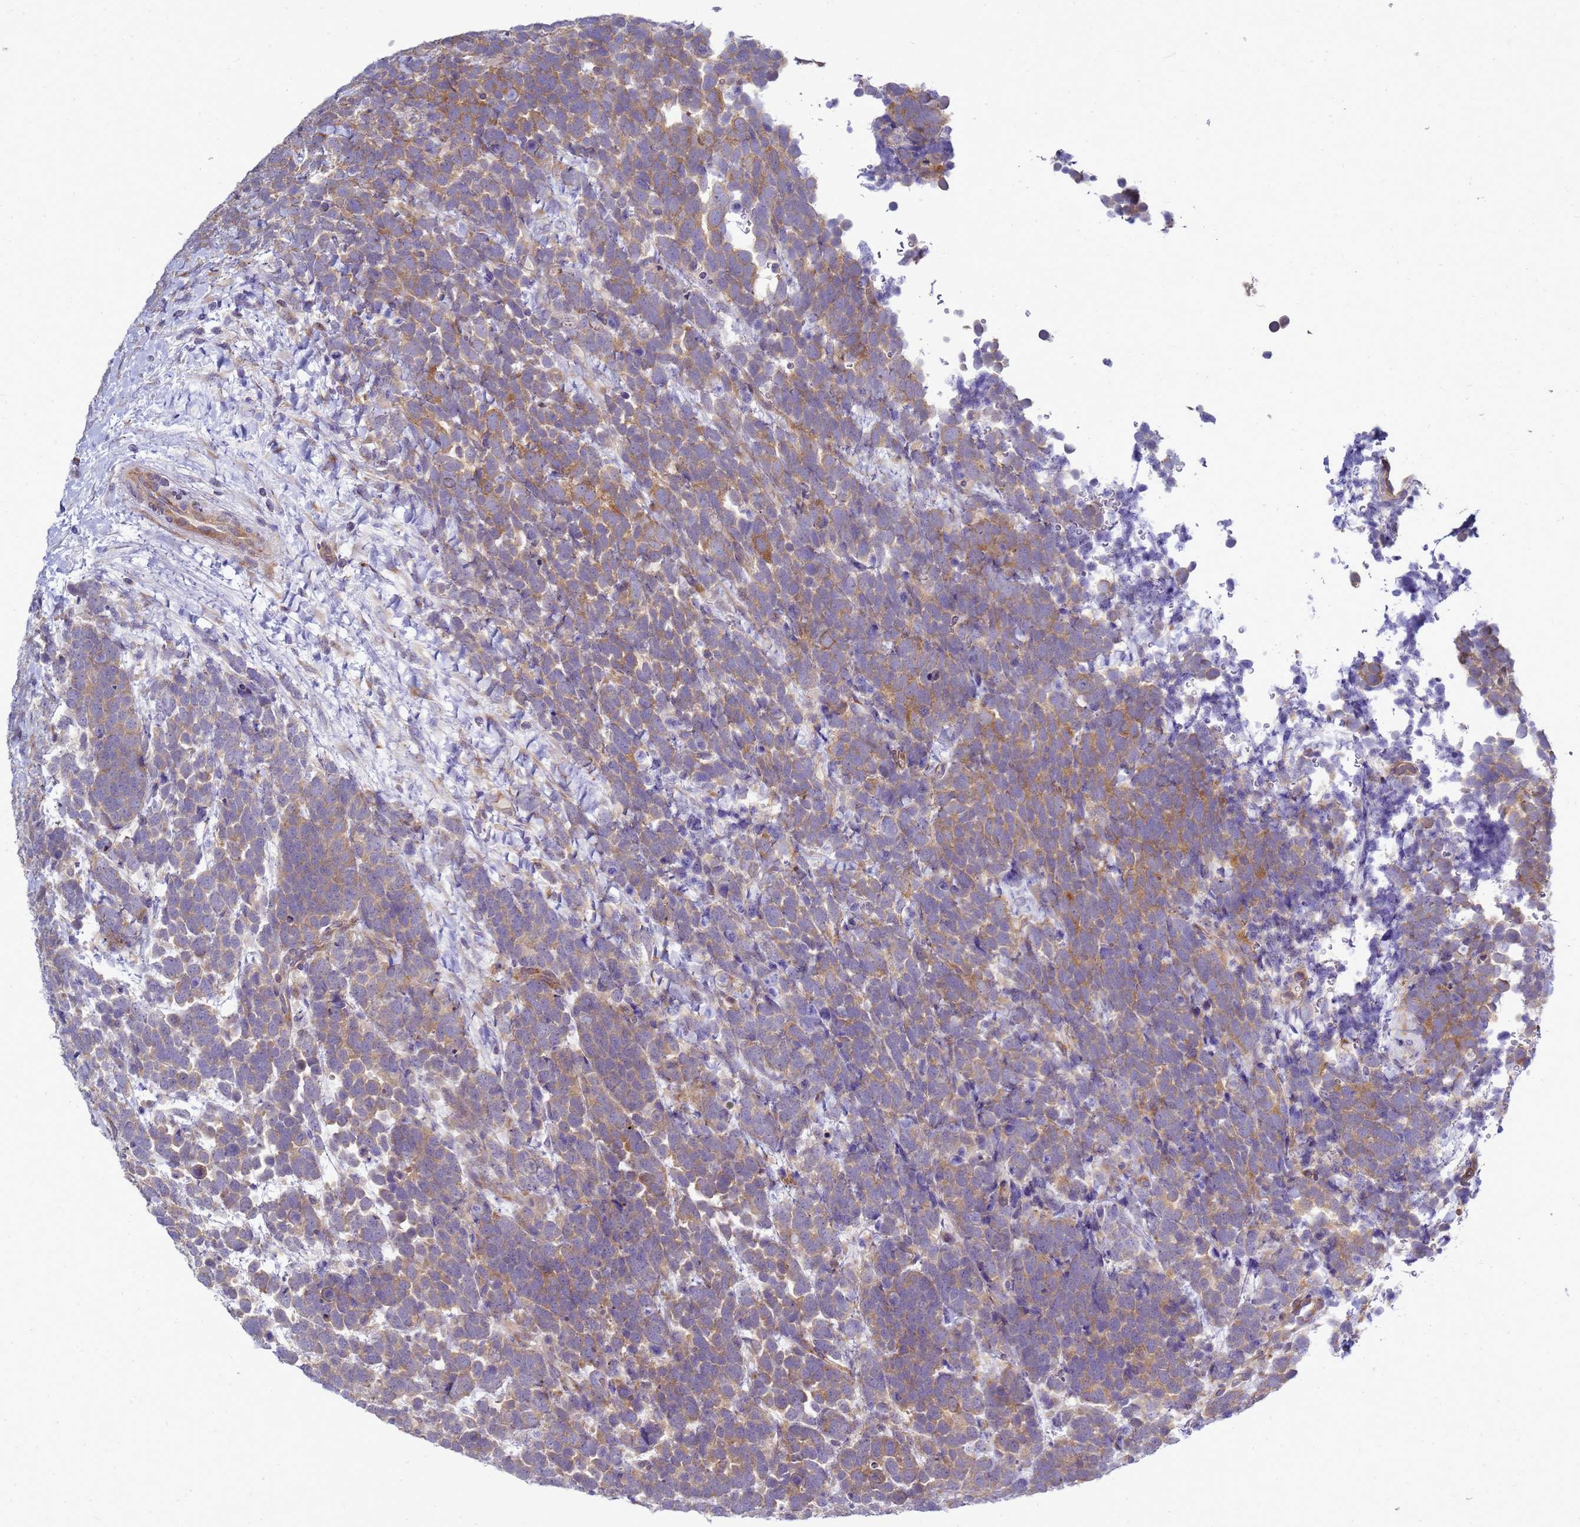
{"staining": {"intensity": "moderate", "quantity": ">75%", "location": "cytoplasmic/membranous"}, "tissue": "urothelial cancer", "cell_type": "Tumor cells", "image_type": "cancer", "snomed": [{"axis": "morphology", "description": "Urothelial carcinoma, High grade"}, {"axis": "topography", "description": "Urinary bladder"}], "caption": "Moderate cytoplasmic/membranous protein expression is identified in approximately >75% of tumor cells in urothelial carcinoma (high-grade).", "gene": "MON1B", "patient": {"sex": "female", "age": 82}}